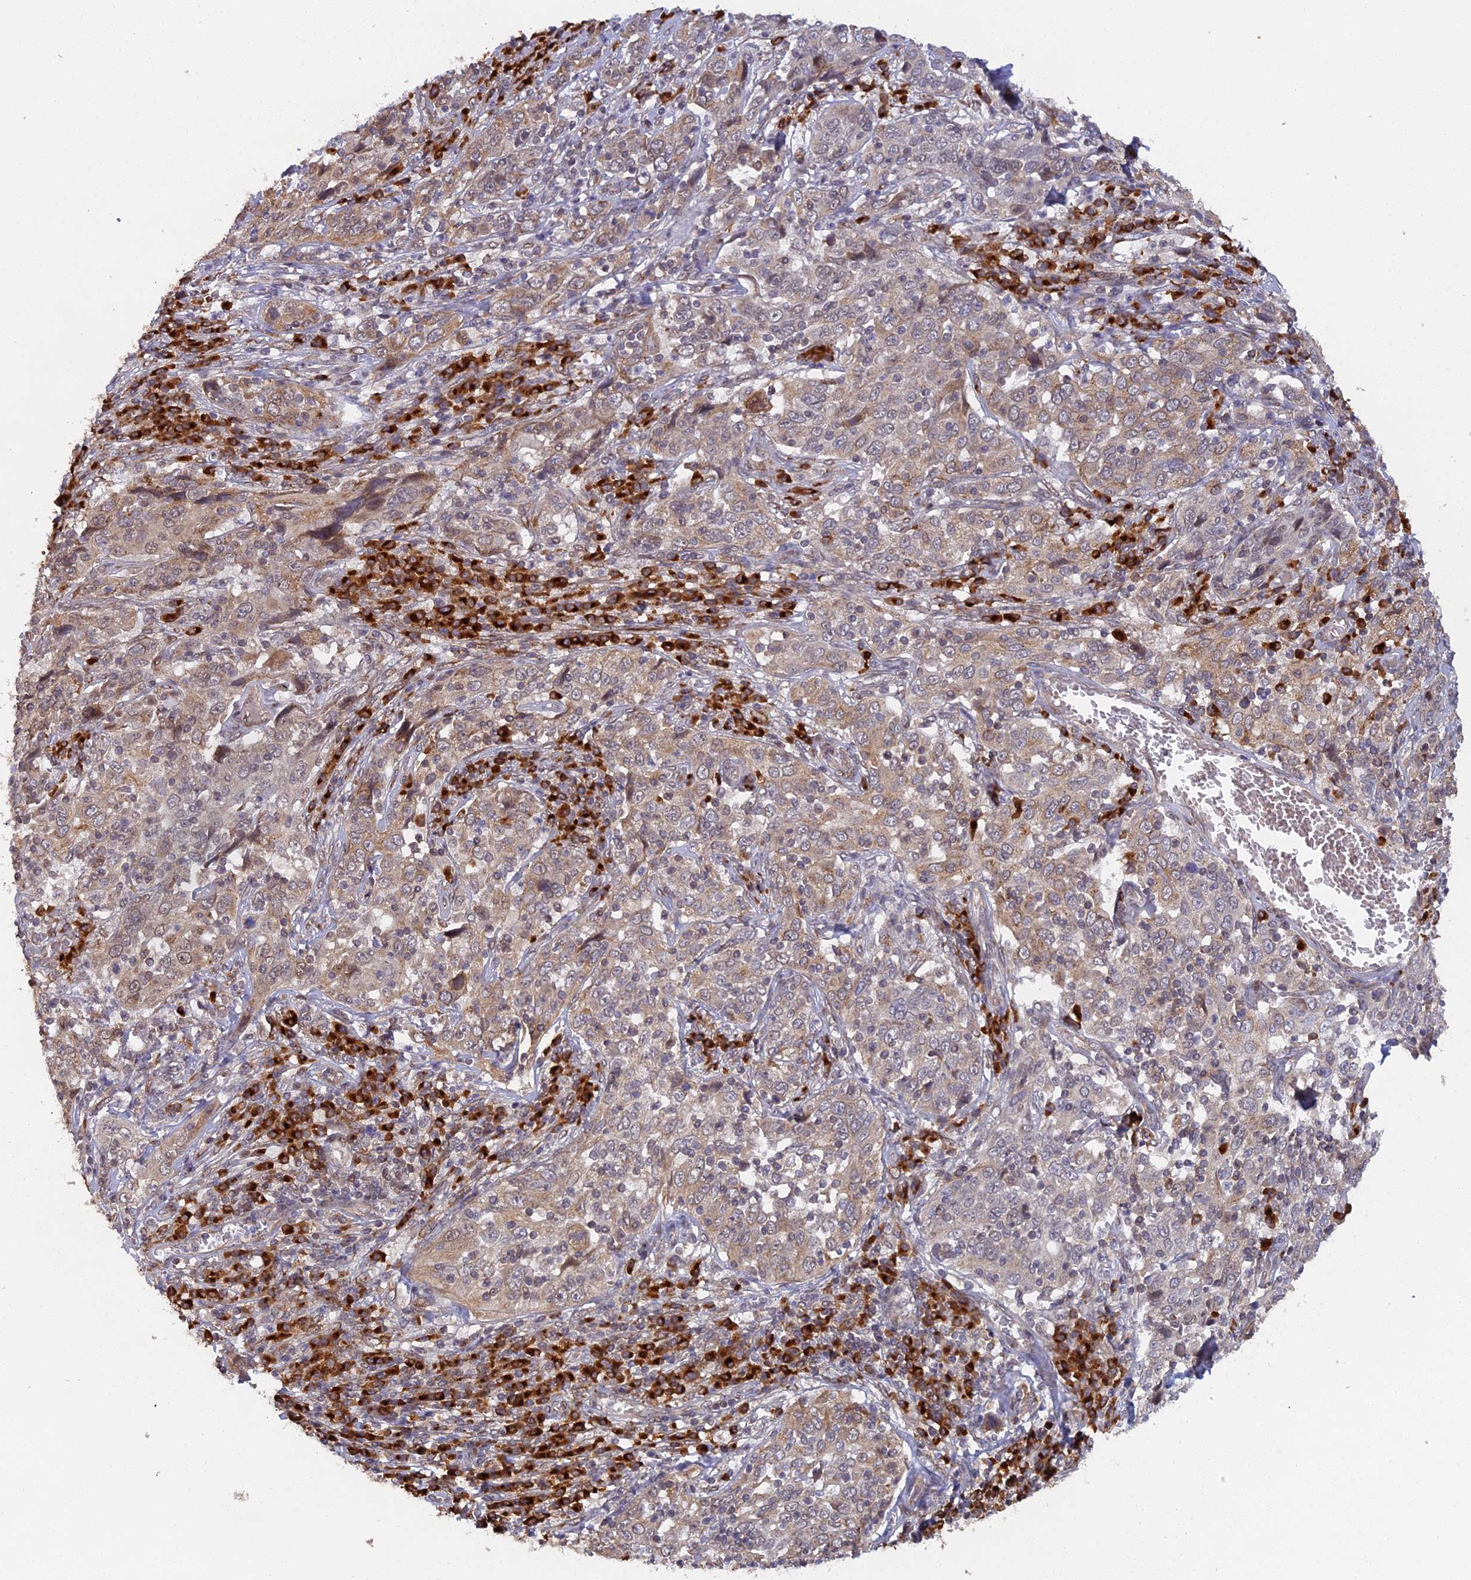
{"staining": {"intensity": "moderate", "quantity": "25%-75%", "location": "cytoplasmic/membranous,nuclear"}, "tissue": "cervical cancer", "cell_type": "Tumor cells", "image_type": "cancer", "snomed": [{"axis": "morphology", "description": "Squamous cell carcinoma, NOS"}, {"axis": "topography", "description": "Cervix"}], "caption": "An immunohistochemistry photomicrograph of neoplastic tissue is shown. Protein staining in brown shows moderate cytoplasmic/membranous and nuclear positivity in cervical cancer within tumor cells.", "gene": "SNX17", "patient": {"sex": "female", "age": 46}}